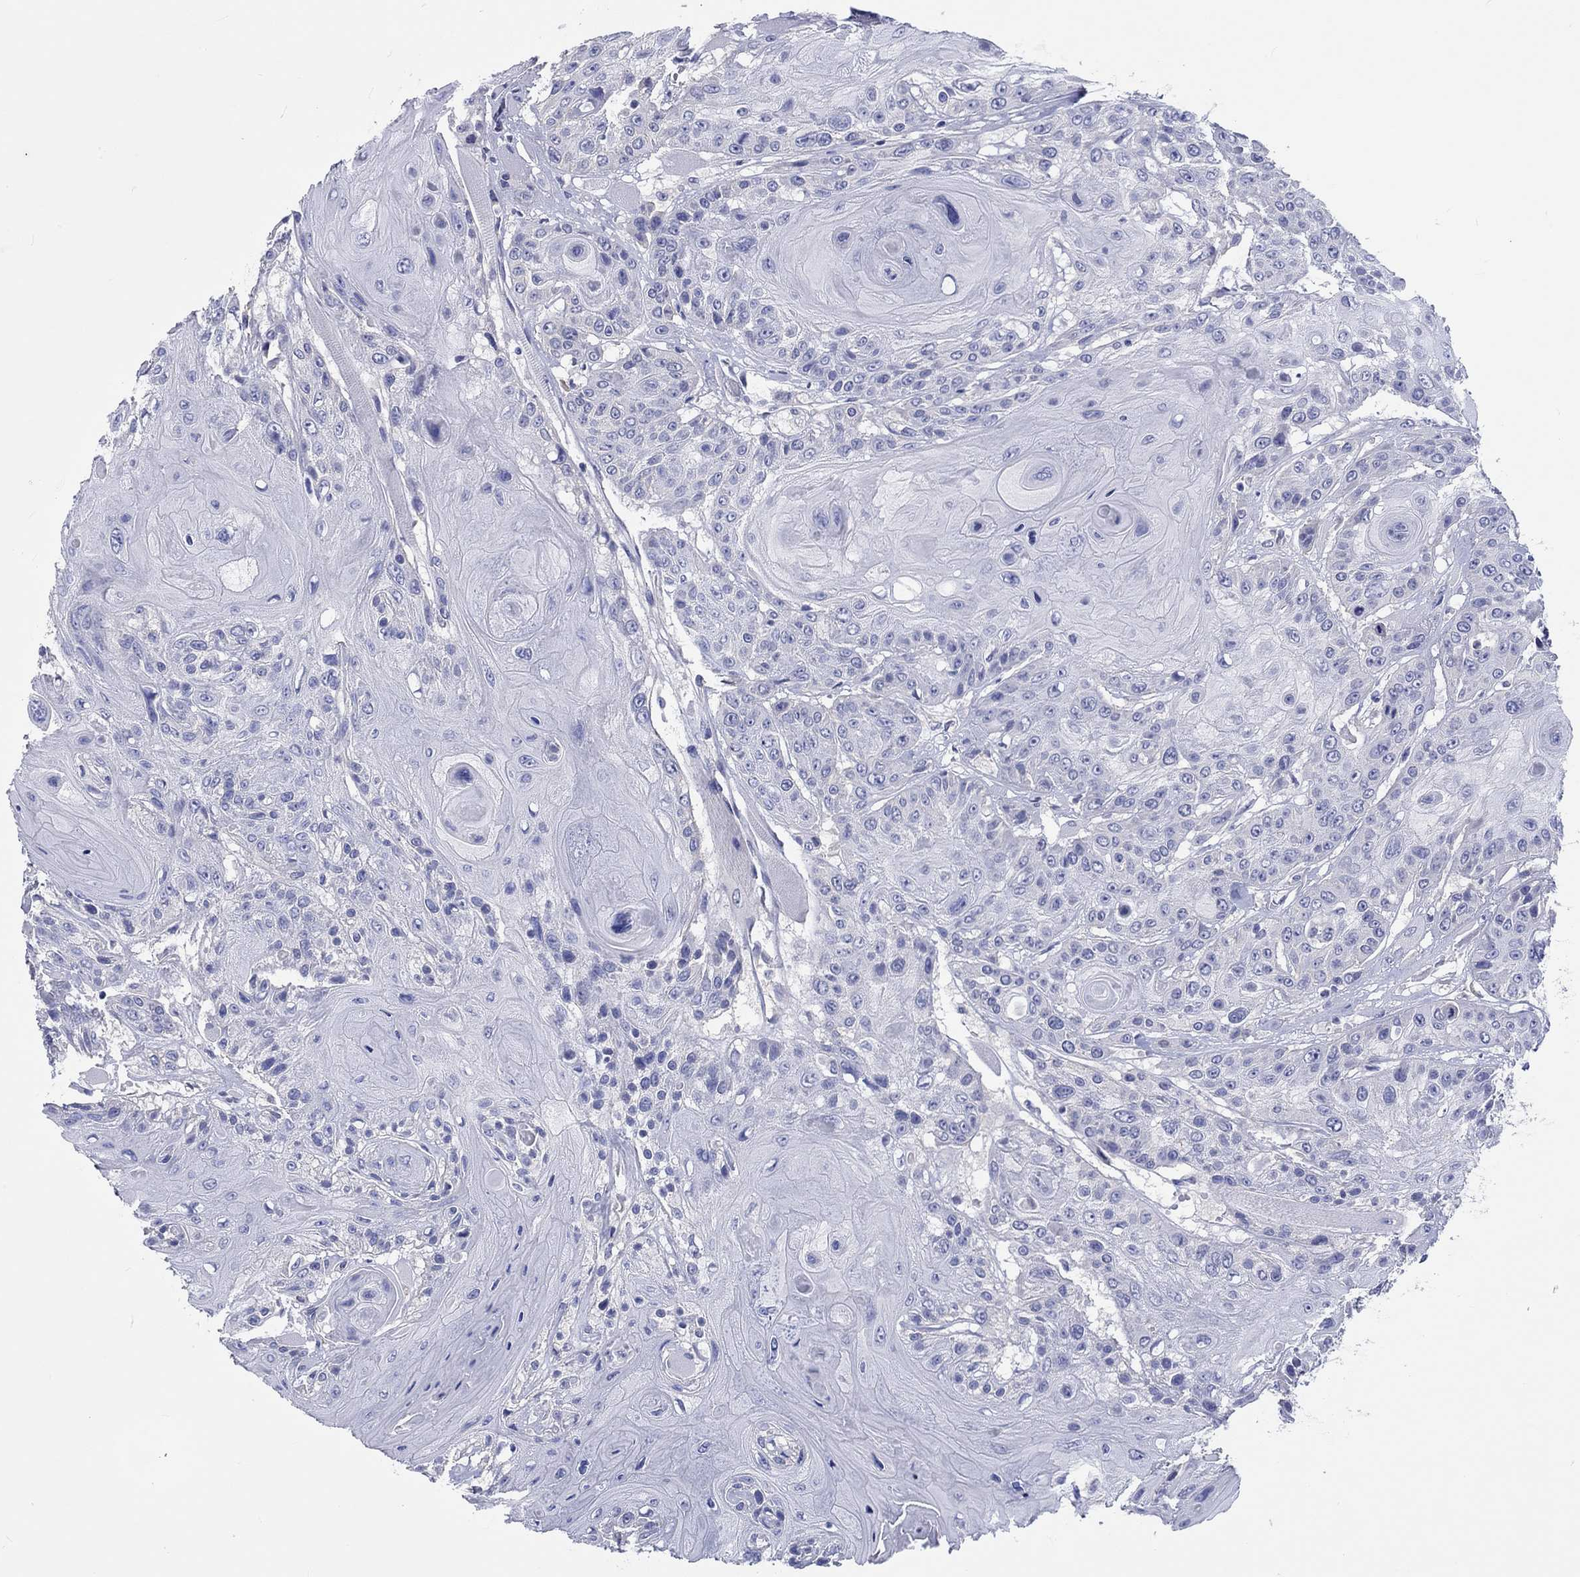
{"staining": {"intensity": "negative", "quantity": "none", "location": "none"}, "tissue": "head and neck cancer", "cell_type": "Tumor cells", "image_type": "cancer", "snomed": [{"axis": "morphology", "description": "Squamous cell carcinoma, NOS"}, {"axis": "topography", "description": "Head-Neck"}], "caption": "Immunohistochemical staining of head and neck squamous cell carcinoma demonstrates no significant staining in tumor cells.", "gene": "CDY2B", "patient": {"sex": "female", "age": 59}}